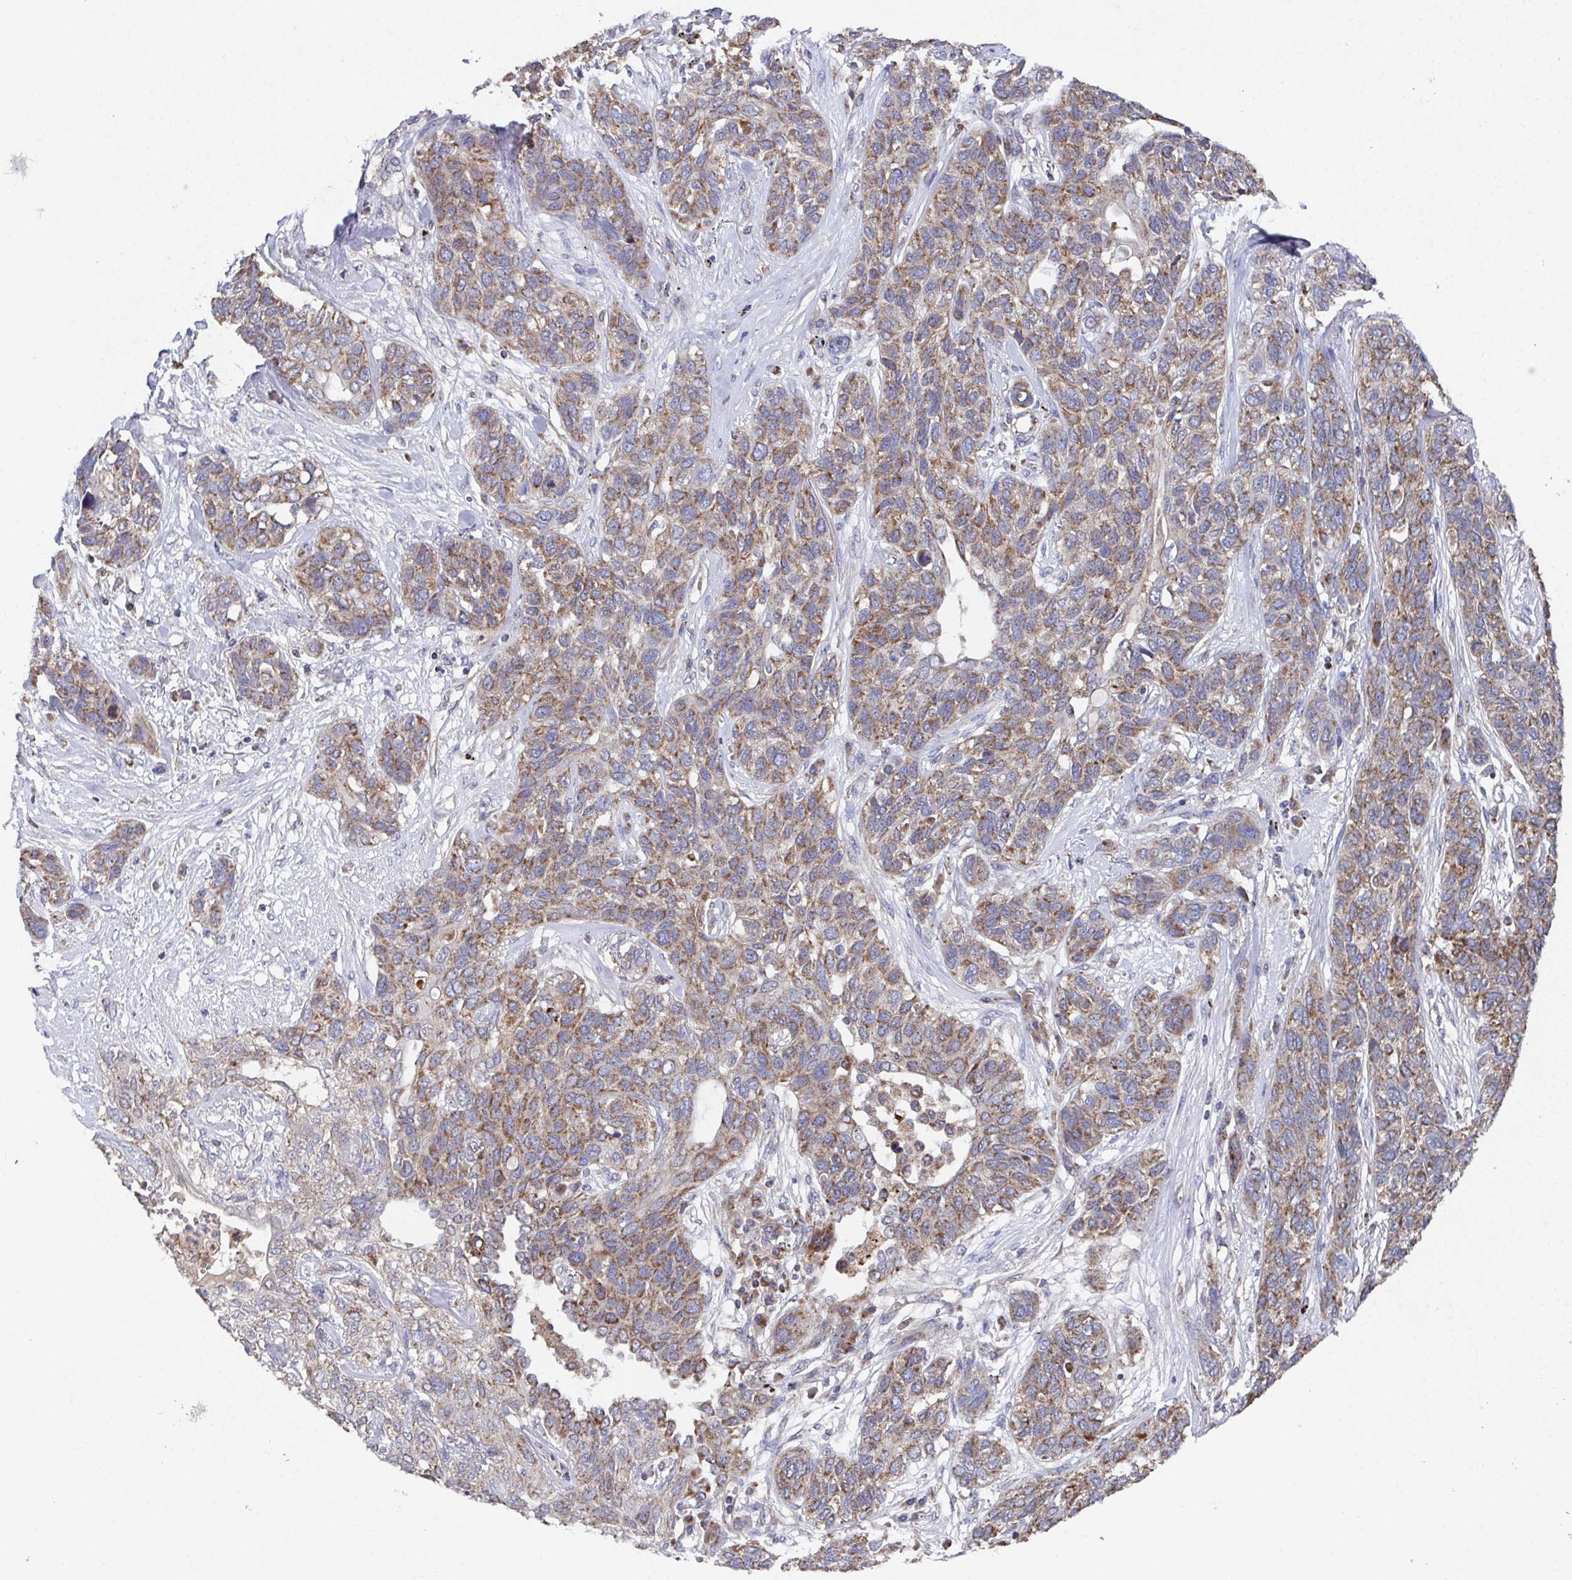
{"staining": {"intensity": "moderate", "quantity": "25%-75%", "location": "cytoplasmic/membranous"}, "tissue": "lung cancer", "cell_type": "Tumor cells", "image_type": "cancer", "snomed": [{"axis": "morphology", "description": "Squamous cell carcinoma, NOS"}, {"axis": "topography", "description": "Lung"}], "caption": "Lung cancer was stained to show a protein in brown. There is medium levels of moderate cytoplasmic/membranous staining in about 25%-75% of tumor cells.", "gene": "MT-ND3", "patient": {"sex": "female", "age": 70}}